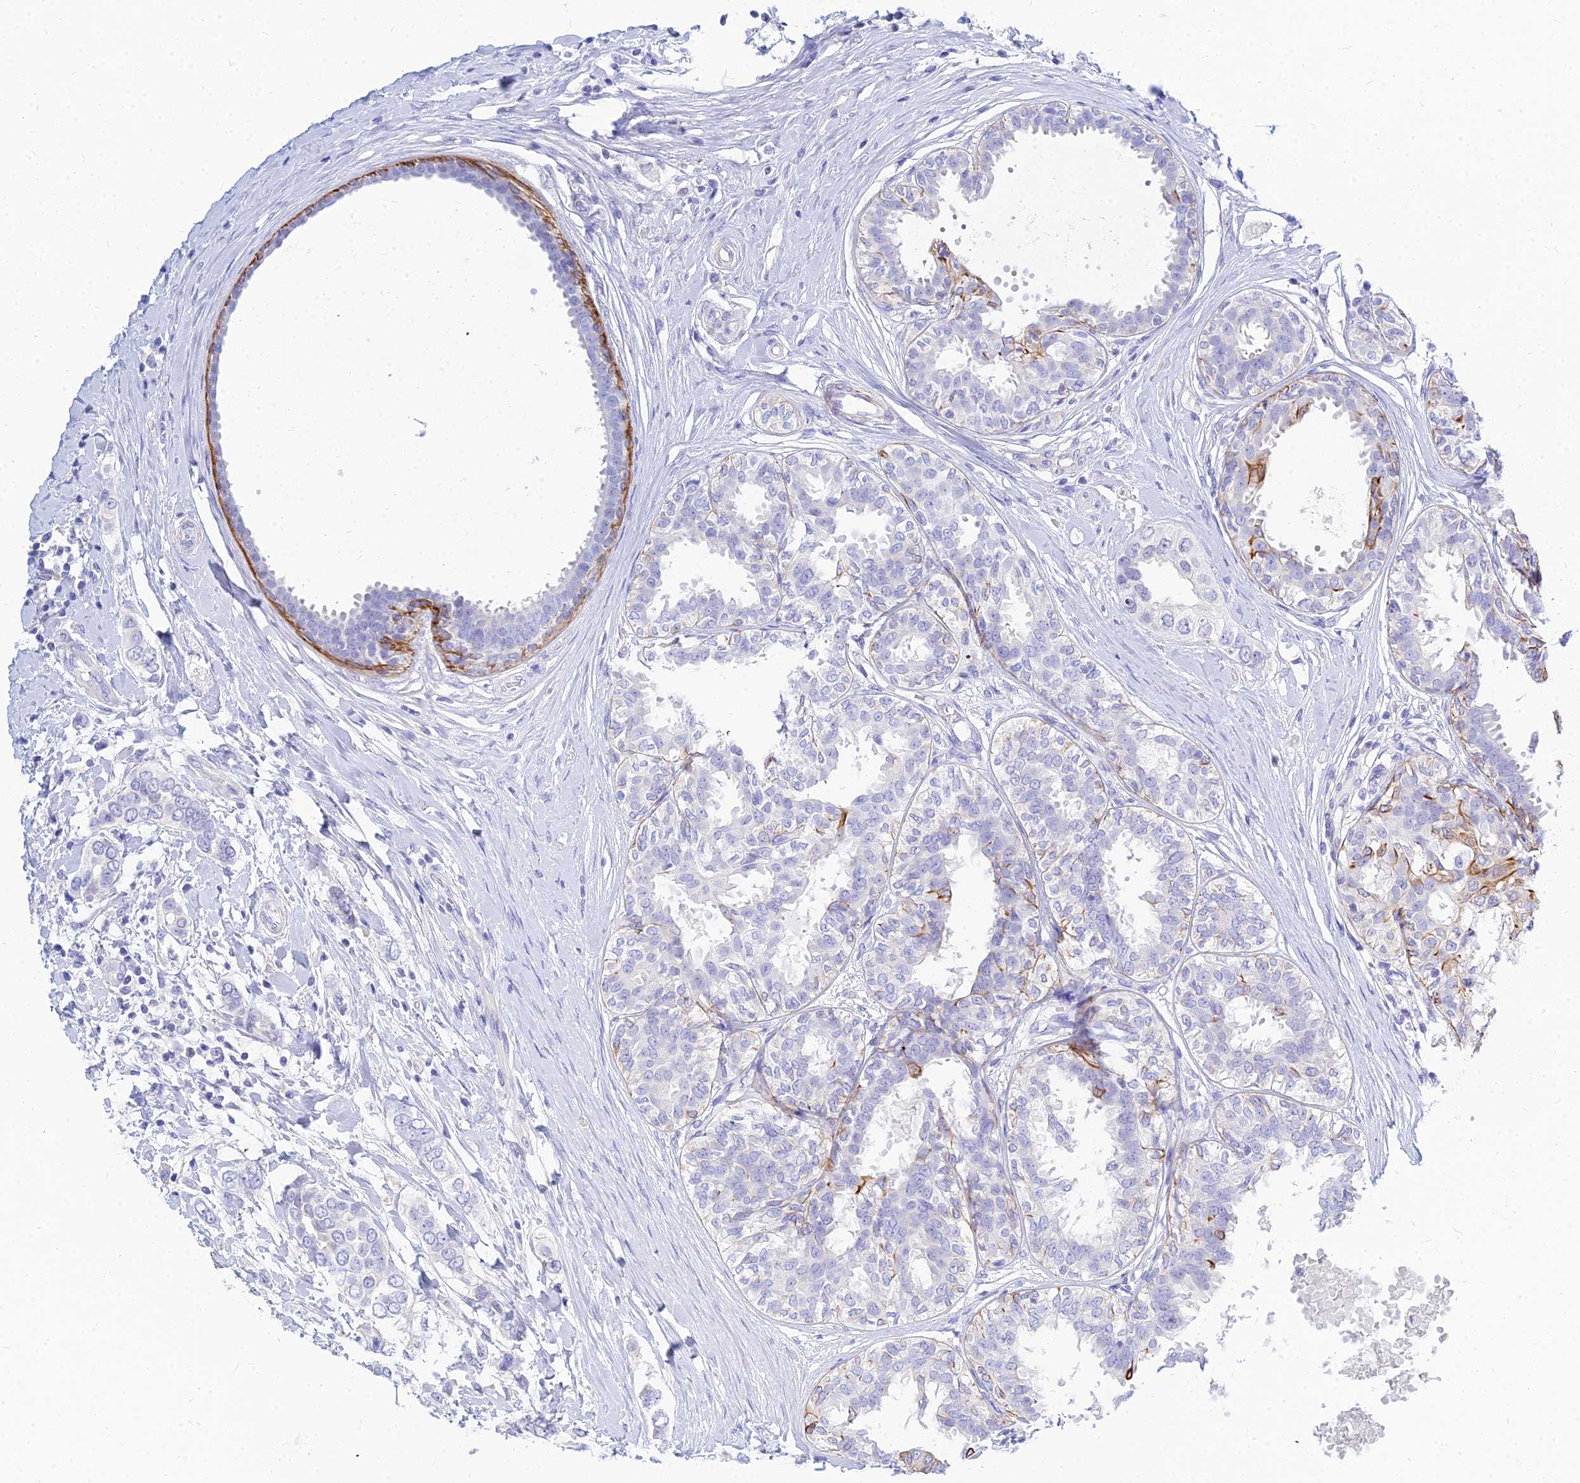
{"staining": {"intensity": "negative", "quantity": "none", "location": "none"}, "tissue": "breast cancer", "cell_type": "Tumor cells", "image_type": "cancer", "snomed": [{"axis": "morphology", "description": "Lobular carcinoma"}, {"axis": "topography", "description": "Breast"}], "caption": "Breast lobular carcinoma was stained to show a protein in brown. There is no significant positivity in tumor cells.", "gene": "ZNF552", "patient": {"sex": "female", "age": 51}}